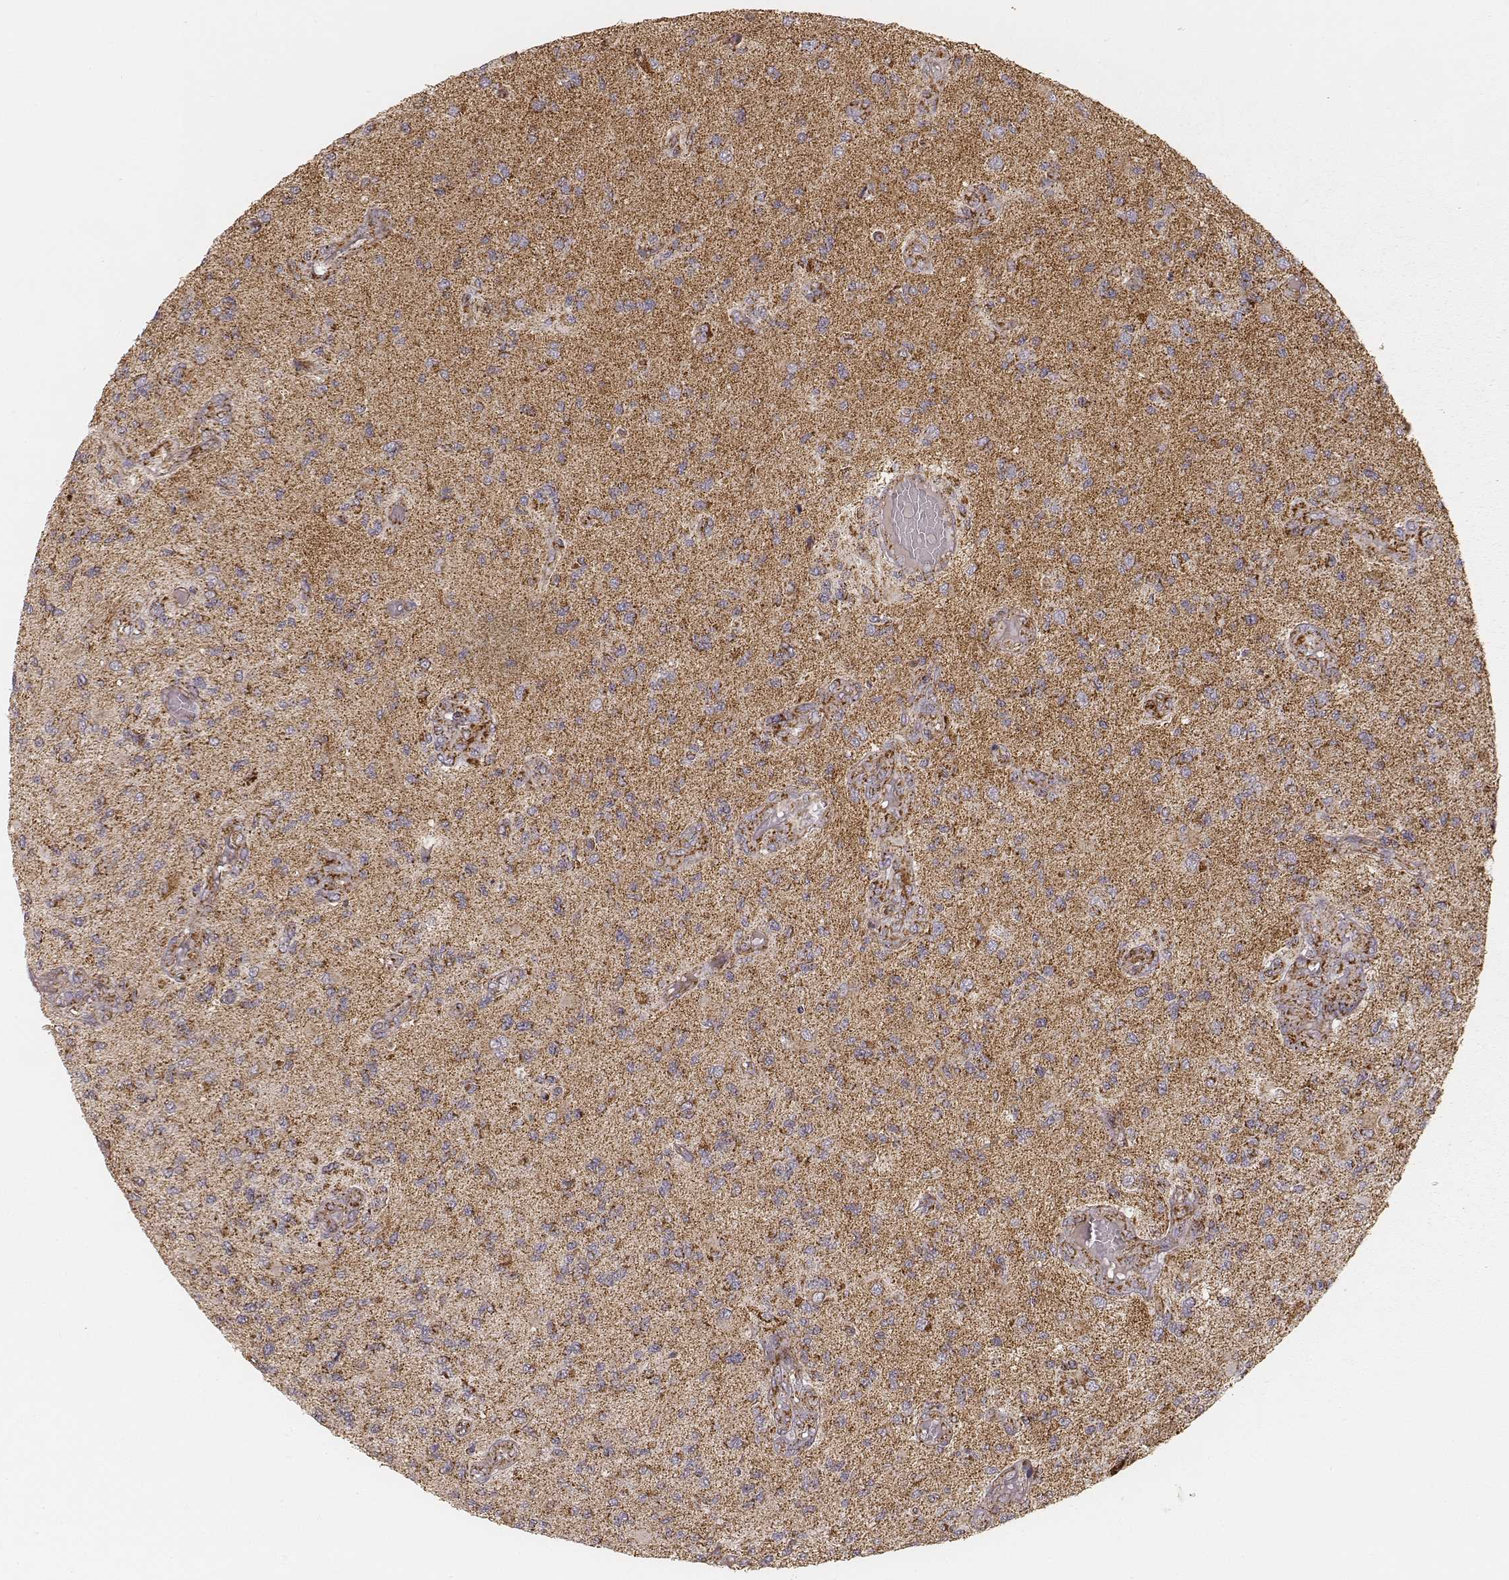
{"staining": {"intensity": "moderate", "quantity": "25%-75%", "location": "cytoplasmic/membranous"}, "tissue": "glioma", "cell_type": "Tumor cells", "image_type": "cancer", "snomed": [{"axis": "morphology", "description": "Glioma, malignant, High grade"}, {"axis": "topography", "description": "Brain"}], "caption": "Immunohistochemical staining of glioma exhibits medium levels of moderate cytoplasmic/membranous protein positivity in approximately 25%-75% of tumor cells.", "gene": "CS", "patient": {"sex": "female", "age": 63}}